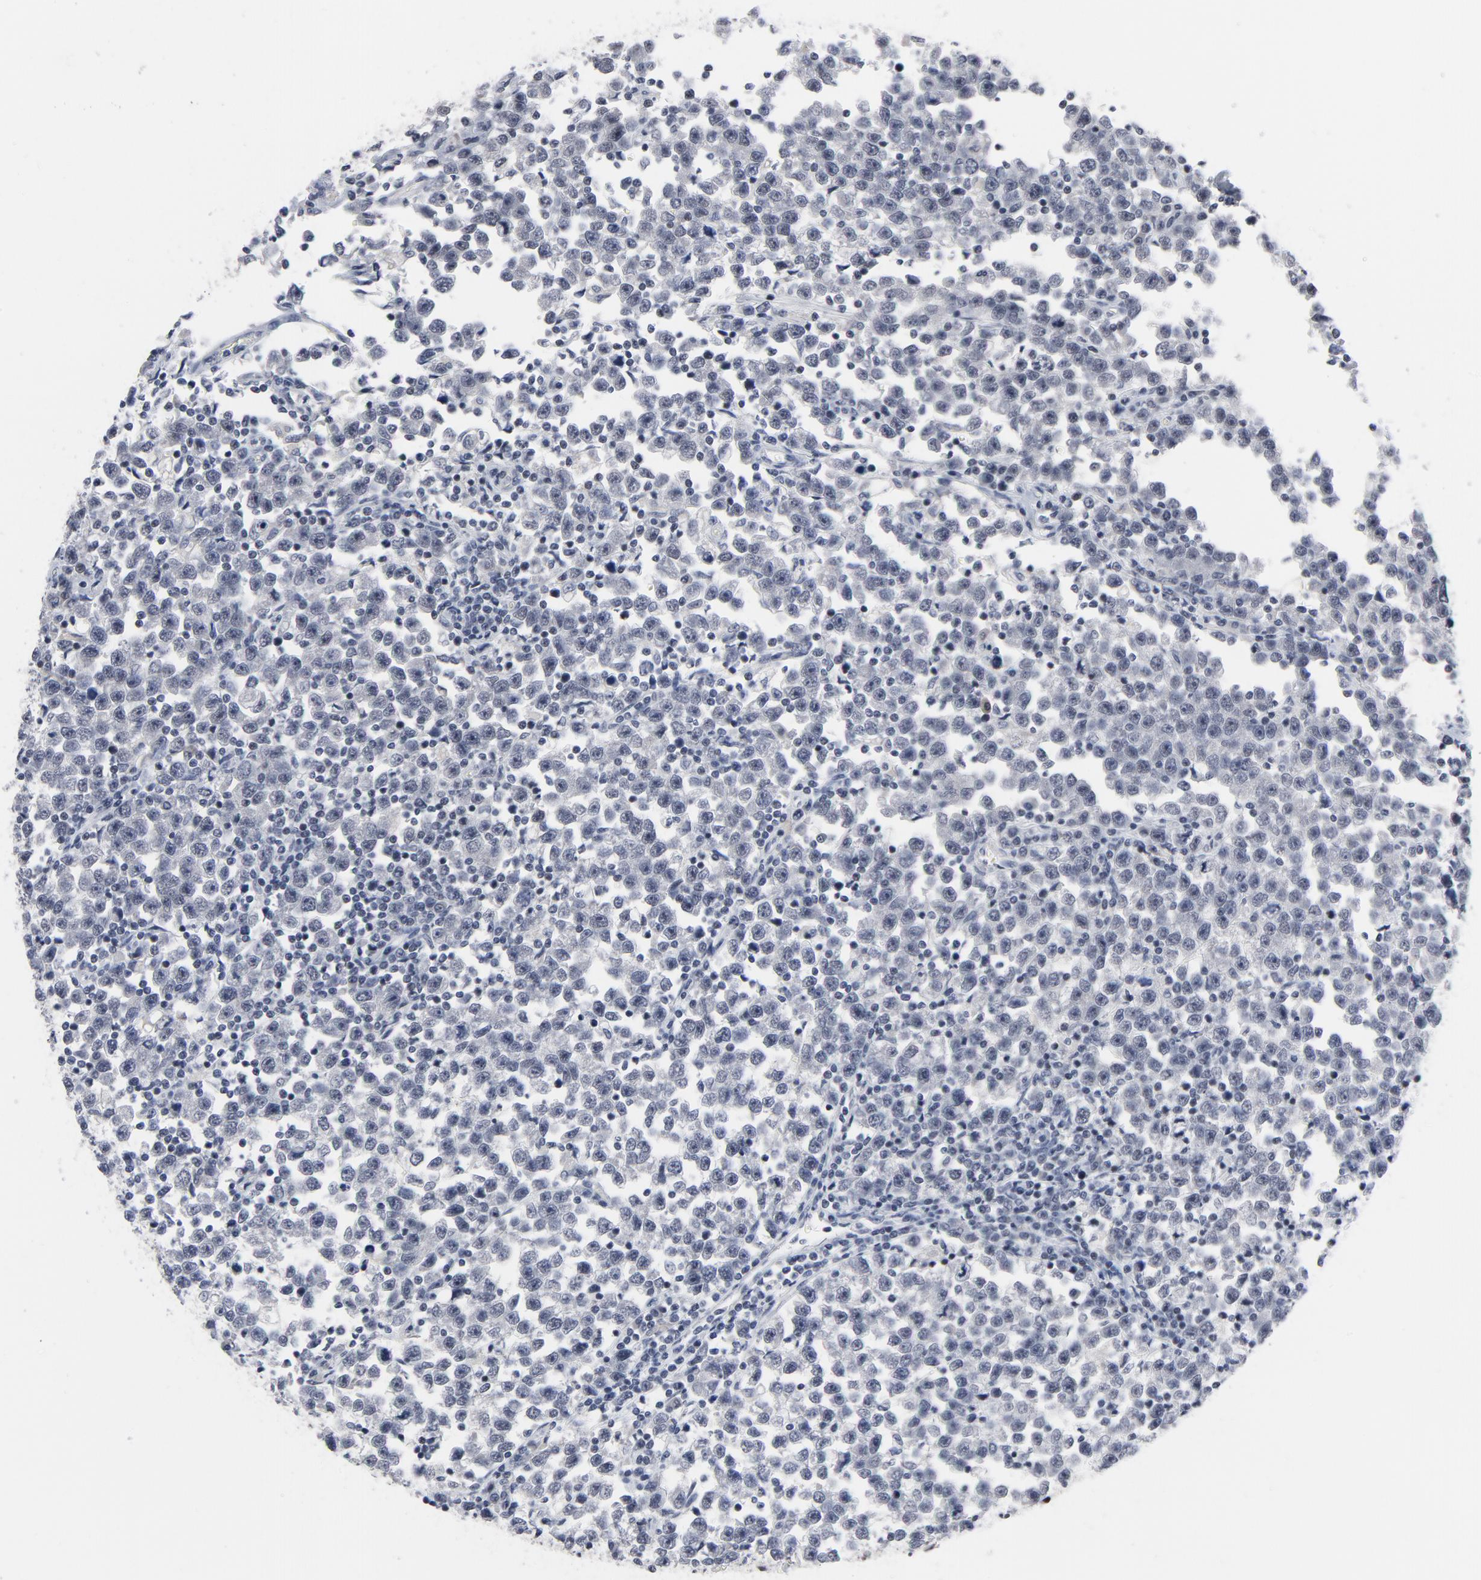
{"staining": {"intensity": "weak", "quantity": "25%-75%", "location": "nuclear"}, "tissue": "testis cancer", "cell_type": "Tumor cells", "image_type": "cancer", "snomed": [{"axis": "morphology", "description": "Seminoma, NOS"}, {"axis": "topography", "description": "Testis"}], "caption": "High-power microscopy captured an immunohistochemistry (IHC) photomicrograph of seminoma (testis), revealing weak nuclear expression in about 25%-75% of tumor cells. The protein is shown in brown color, while the nuclei are stained blue.", "gene": "GABPA", "patient": {"sex": "male", "age": 43}}